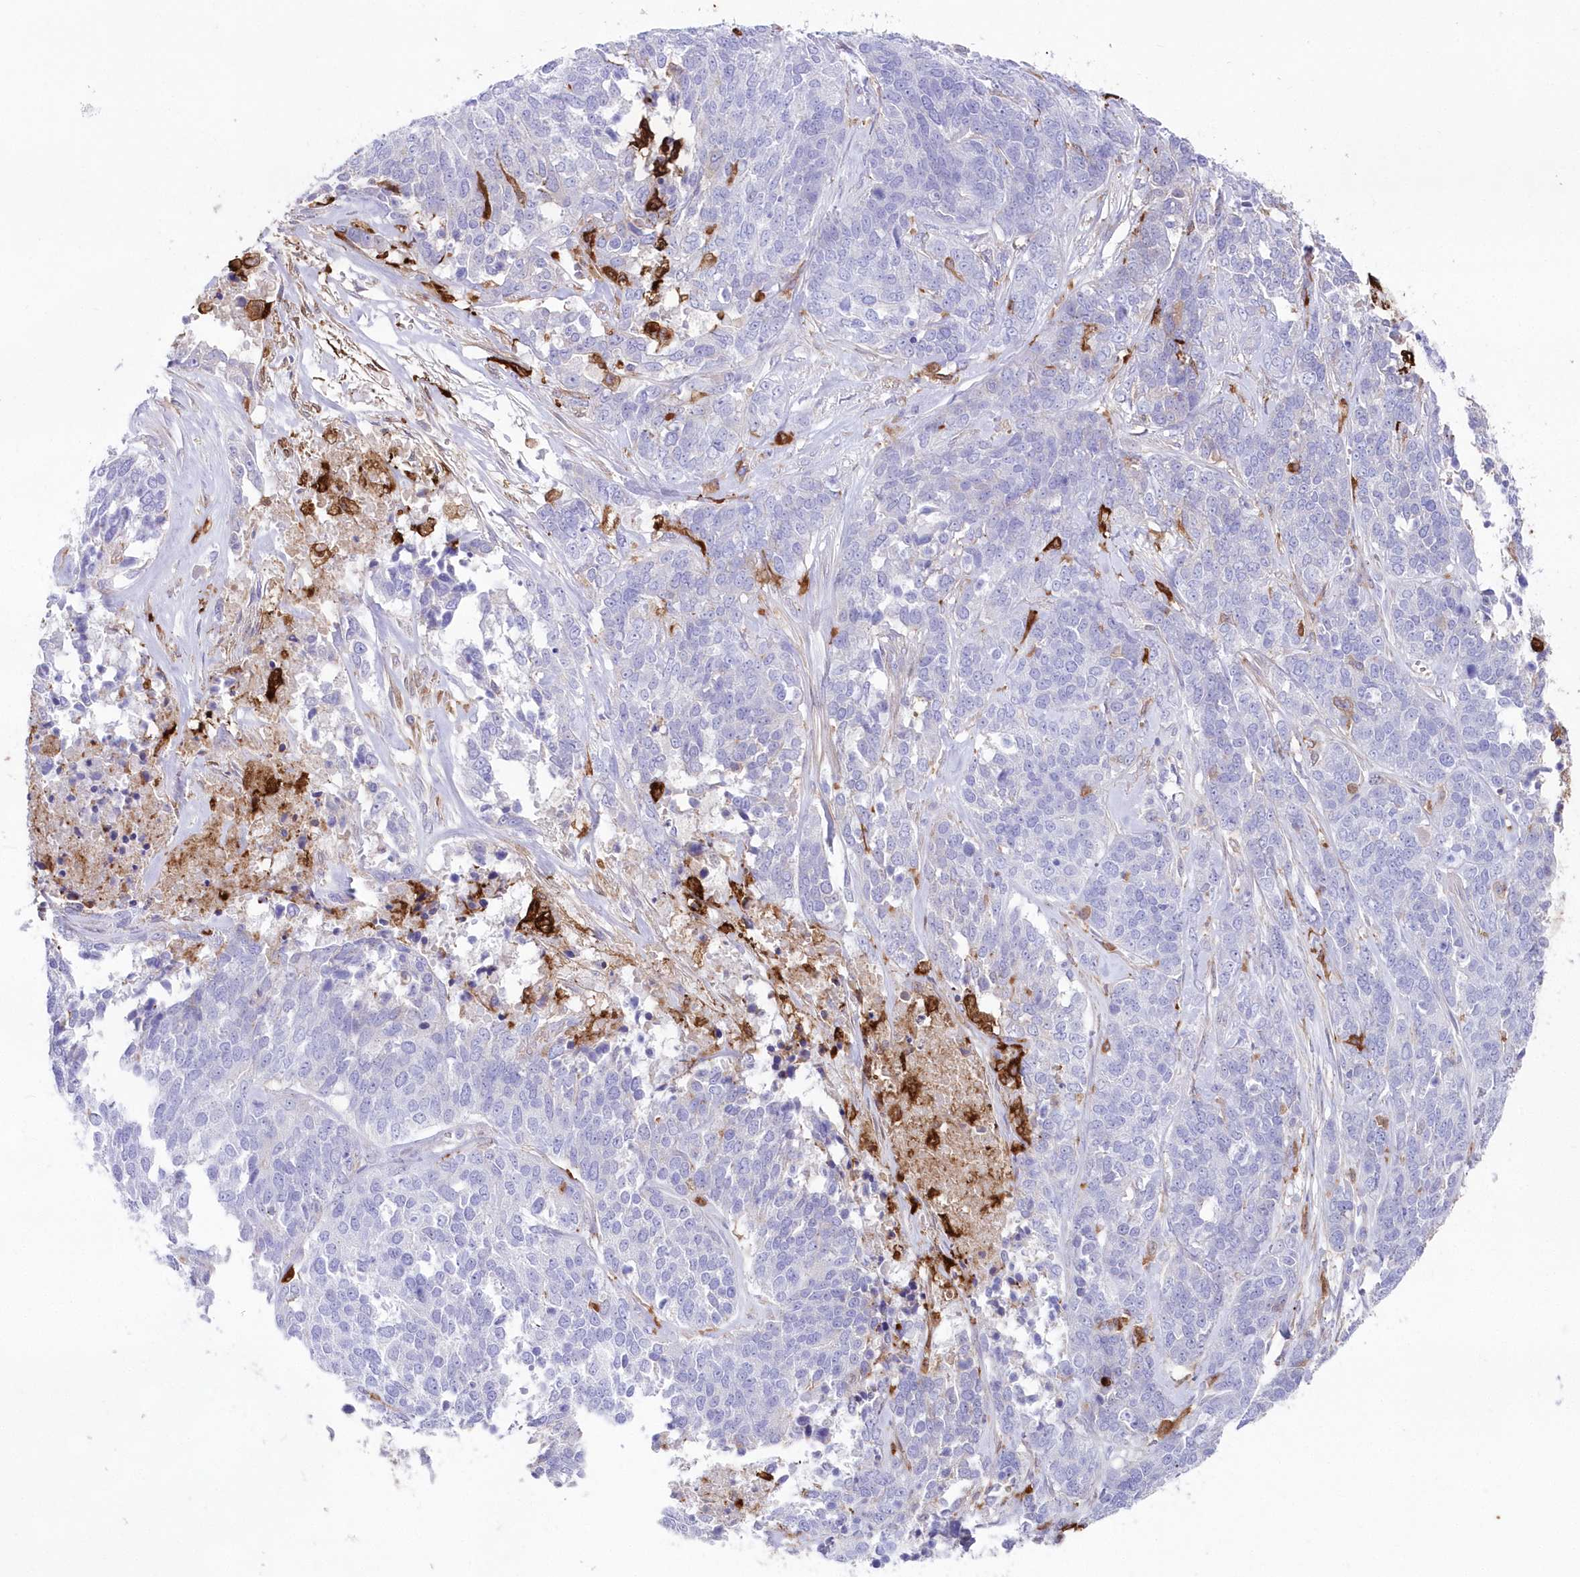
{"staining": {"intensity": "negative", "quantity": "none", "location": "none"}, "tissue": "ovarian cancer", "cell_type": "Tumor cells", "image_type": "cancer", "snomed": [{"axis": "morphology", "description": "Cystadenocarcinoma, serous, NOS"}, {"axis": "topography", "description": "Ovary"}], "caption": "DAB (3,3'-diaminobenzidine) immunohistochemical staining of human ovarian cancer reveals no significant positivity in tumor cells.", "gene": "DNAJC19", "patient": {"sex": "female", "age": 44}}